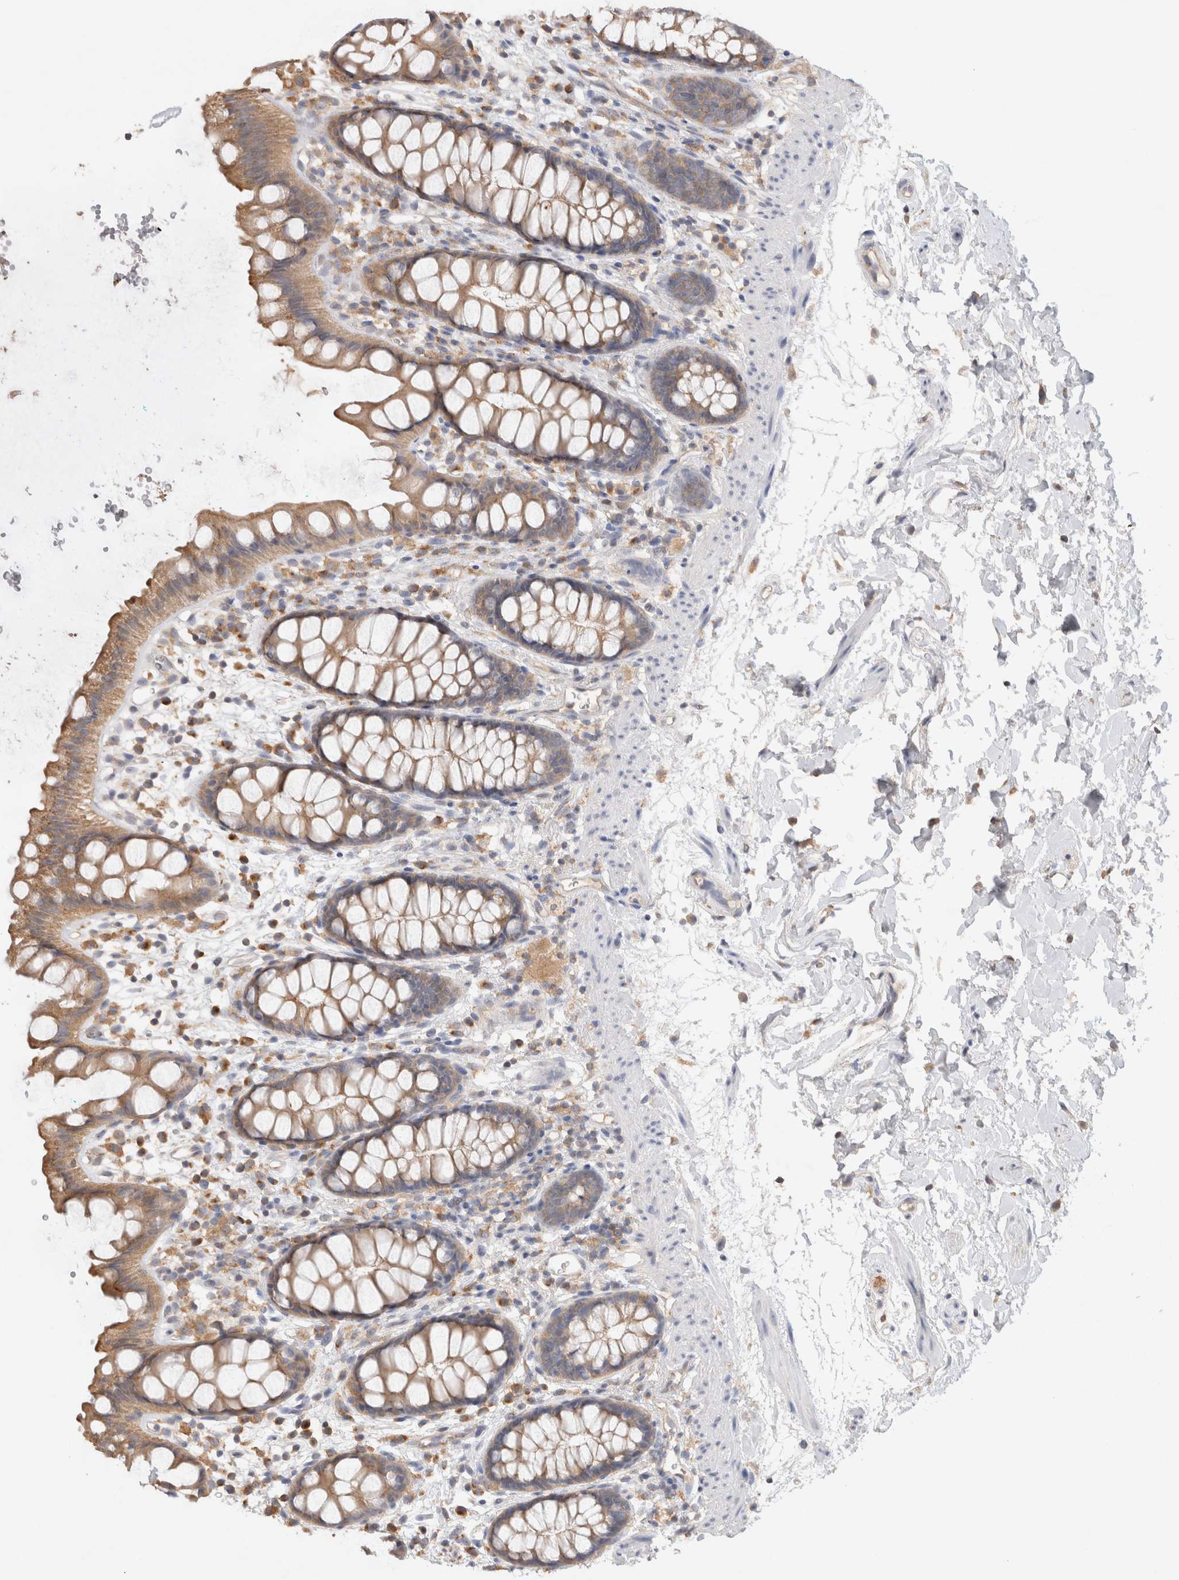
{"staining": {"intensity": "moderate", "quantity": ">75%", "location": "cytoplasmic/membranous"}, "tissue": "rectum", "cell_type": "Glandular cells", "image_type": "normal", "snomed": [{"axis": "morphology", "description": "Normal tissue, NOS"}, {"axis": "topography", "description": "Rectum"}], "caption": "Rectum stained for a protein (brown) demonstrates moderate cytoplasmic/membranous positive staining in about >75% of glandular cells.", "gene": "GAS1", "patient": {"sex": "female", "age": 65}}